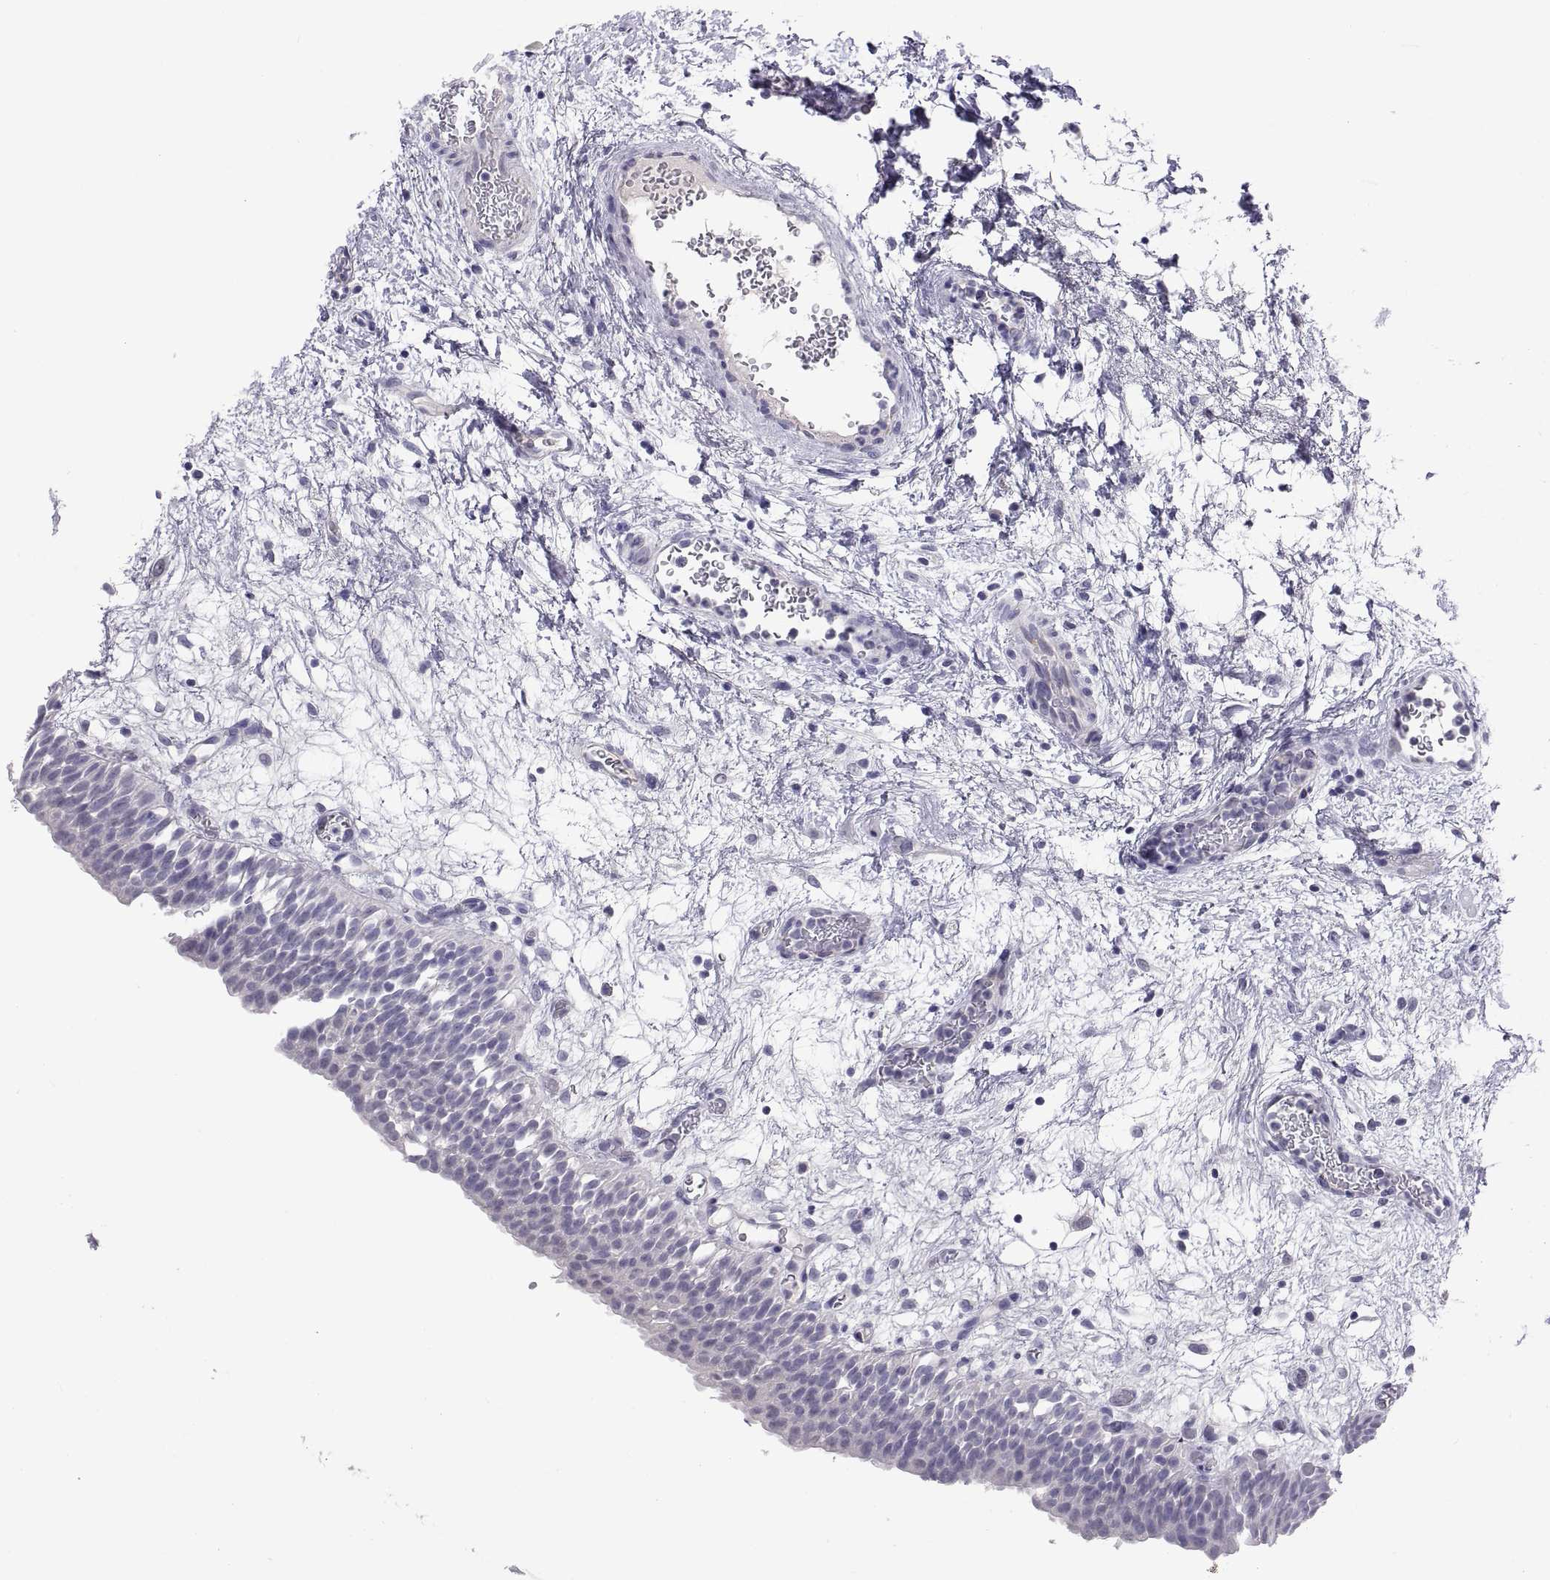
{"staining": {"intensity": "negative", "quantity": "none", "location": "none"}, "tissue": "urinary bladder", "cell_type": "Urothelial cells", "image_type": "normal", "snomed": [{"axis": "morphology", "description": "Normal tissue, NOS"}, {"axis": "topography", "description": "Urinary bladder"}], "caption": "There is no significant staining in urothelial cells of urinary bladder. The staining is performed using DAB (3,3'-diaminobenzidine) brown chromogen with nuclei counter-stained in using hematoxylin.", "gene": "TEX13A", "patient": {"sex": "male", "age": 76}}